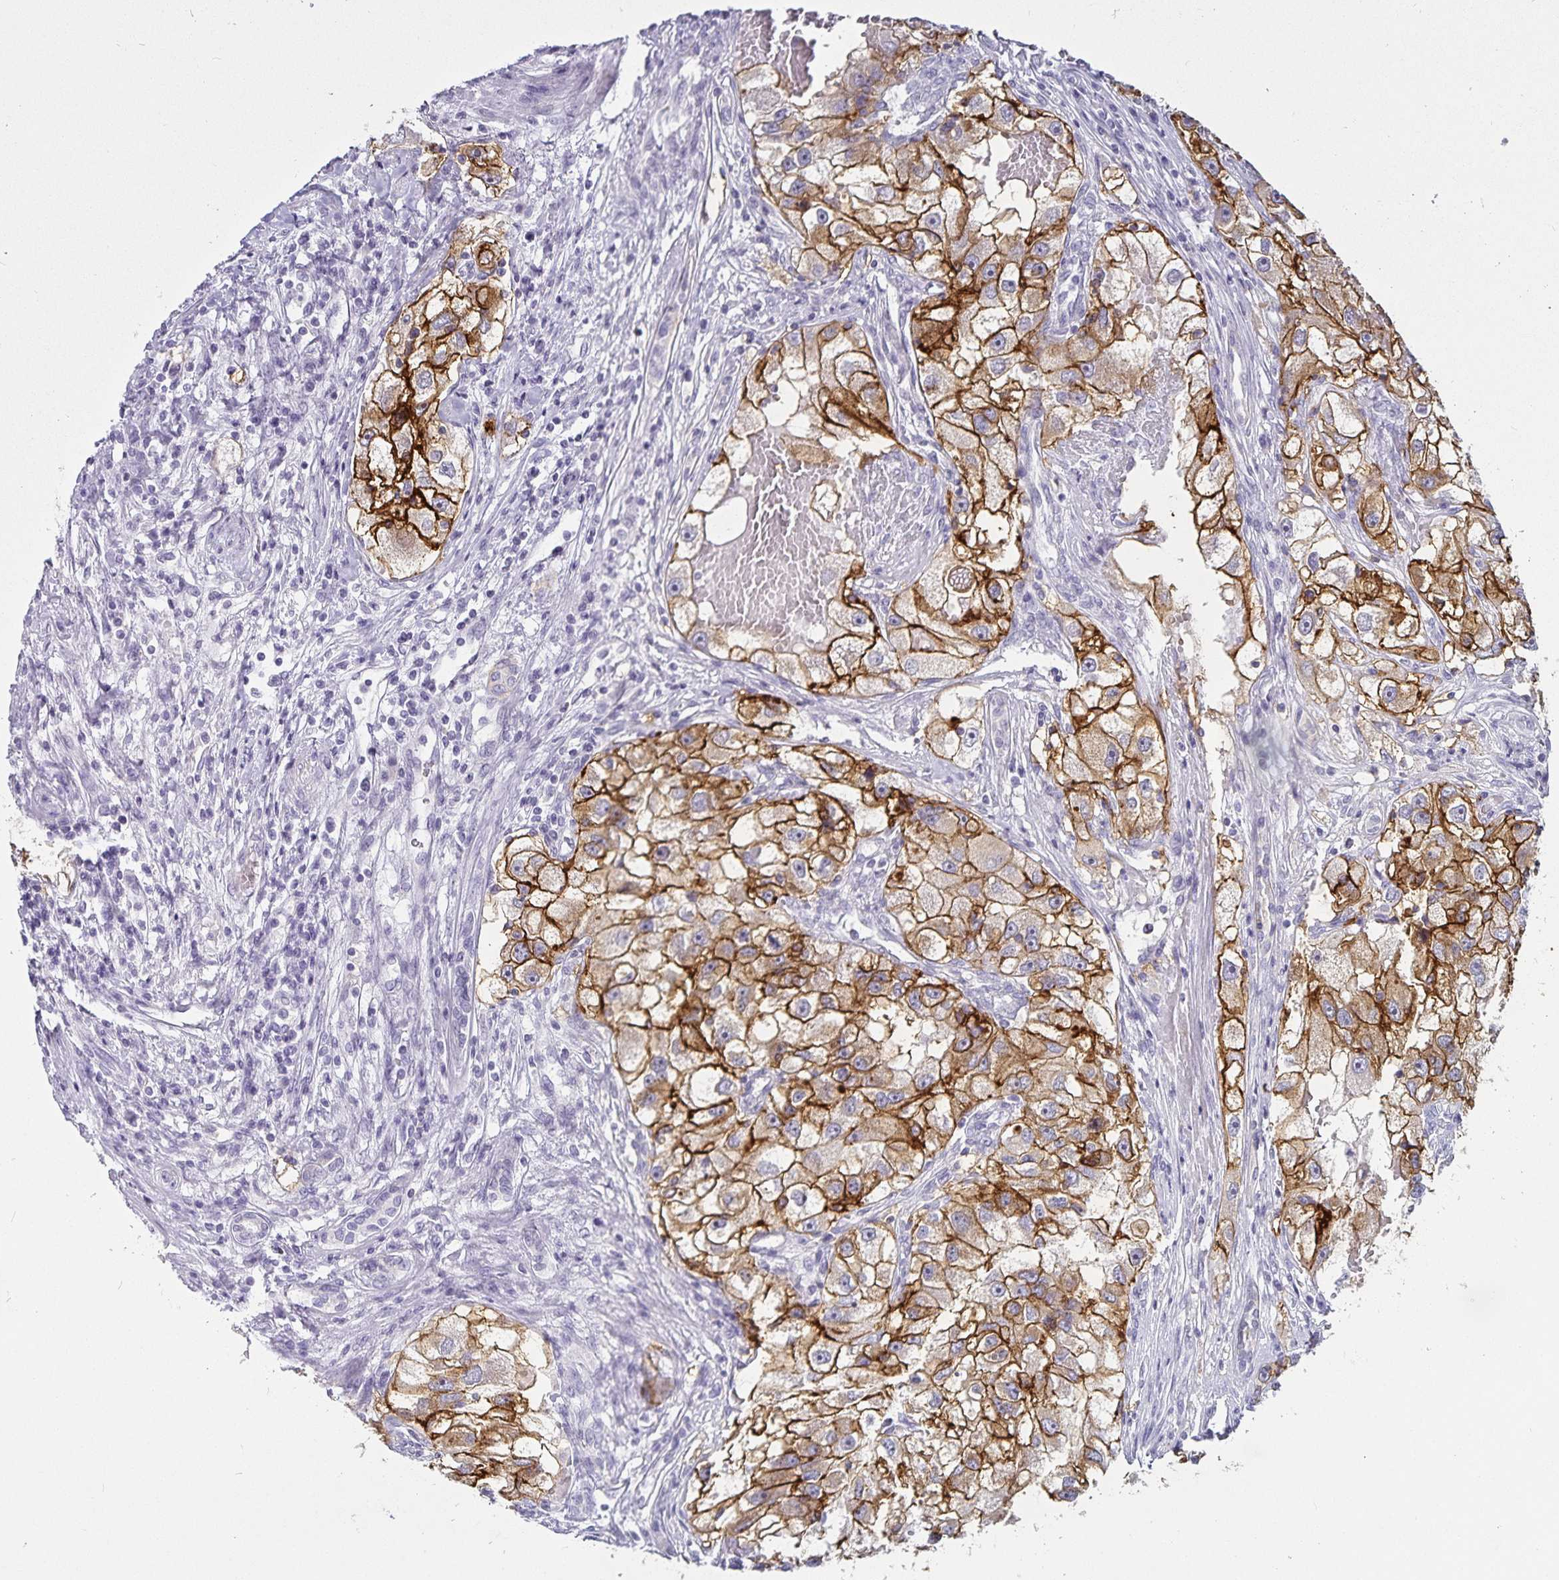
{"staining": {"intensity": "moderate", "quantity": ">75%", "location": "cytoplasmic/membranous"}, "tissue": "renal cancer", "cell_type": "Tumor cells", "image_type": "cancer", "snomed": [{"axis": "morphology", "description": "Adenocarcinoma, NOS"}, {"axis": "topography", "description": "Kidney"}], "caption": "Human renal cancer (adenocarcinoma) stained with a brown dye reveals moderate cytoplasmic/membranous positive expression in approximately >75% of tumor cells.", "gene": "CA12", "patient": {"sex": "male", "age": 63}}